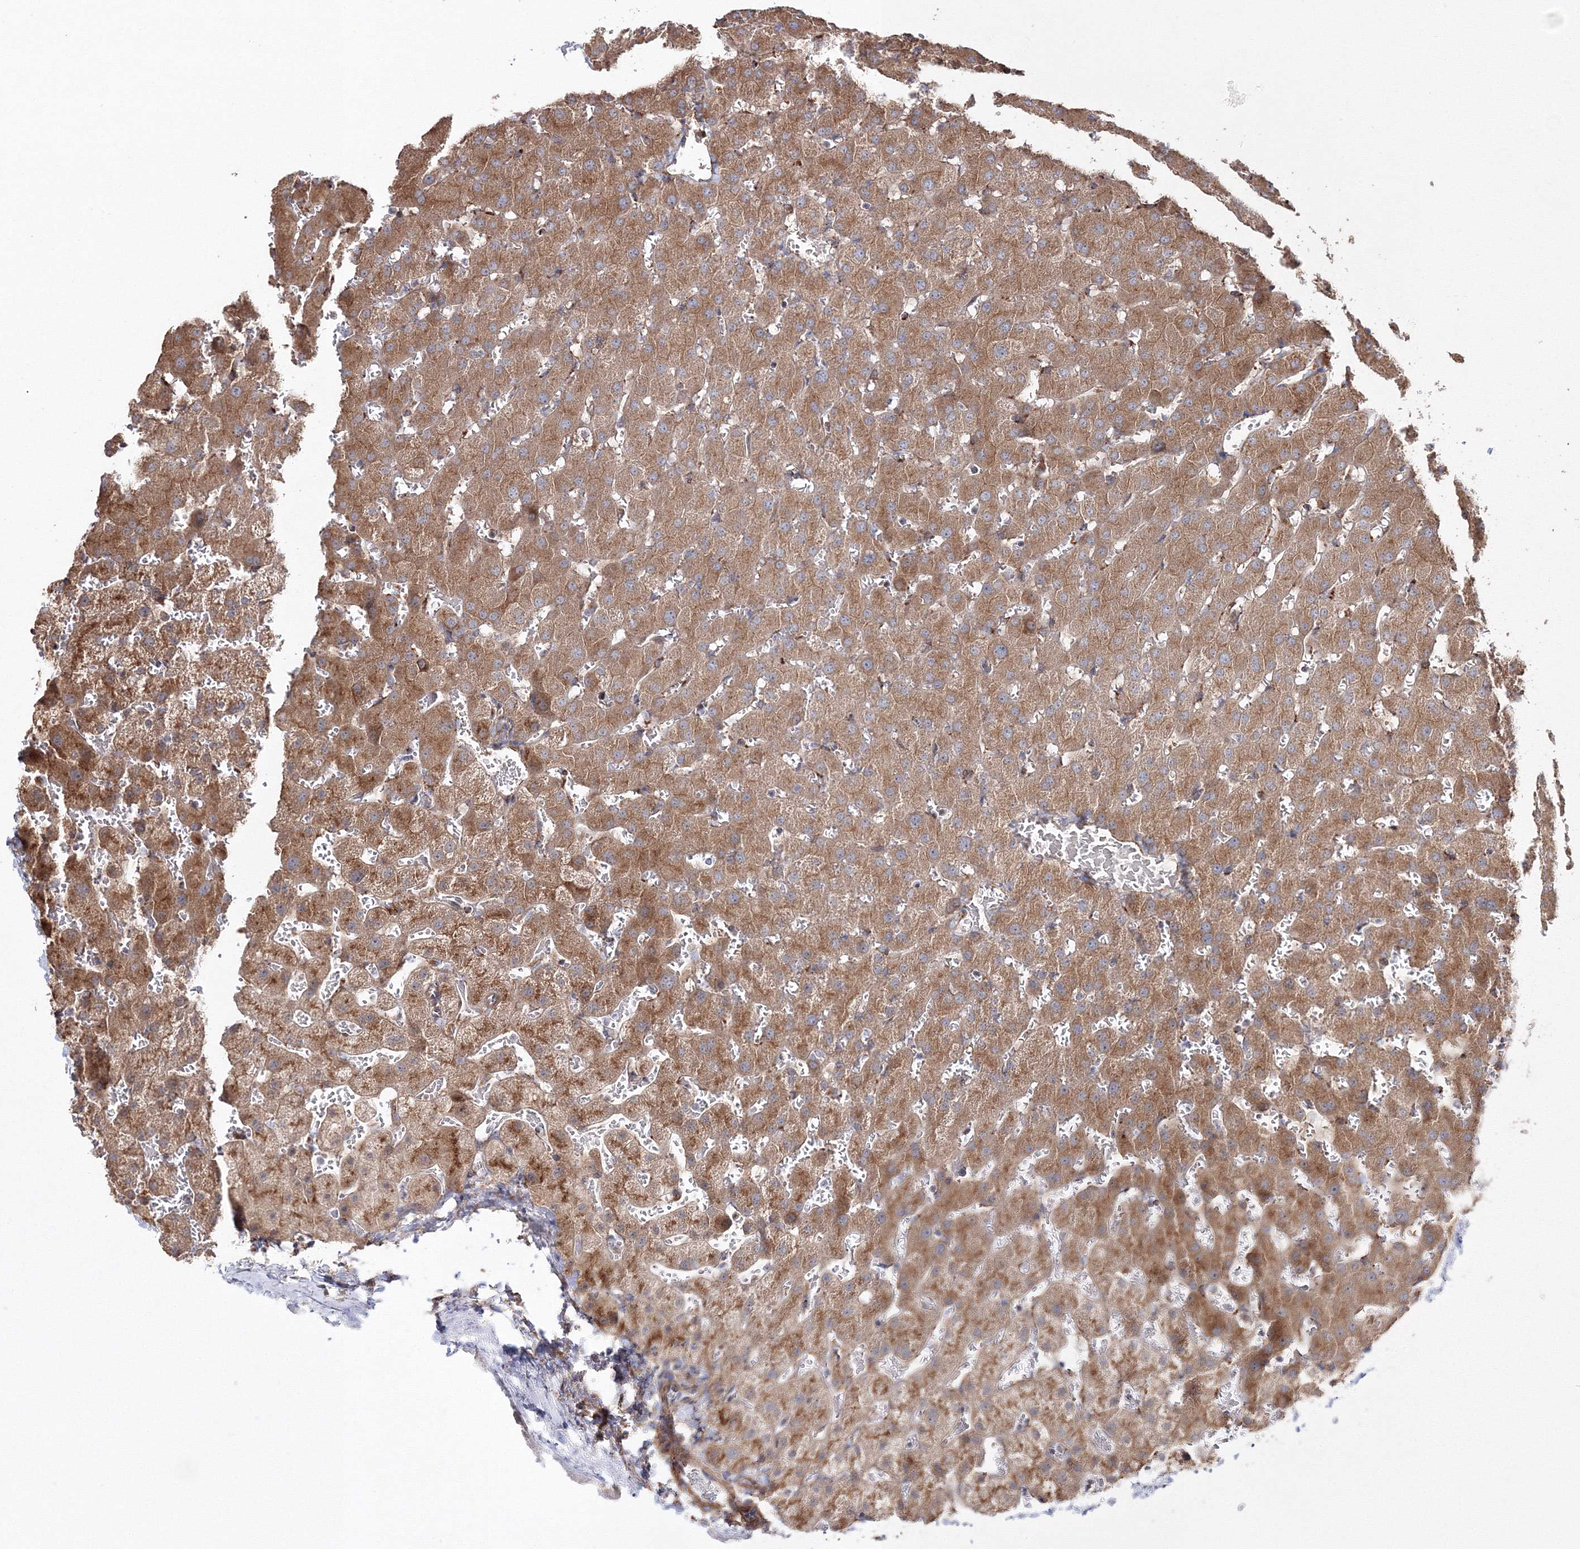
{"staining": {"intensity": "negative", "quantity": "none", "location": "none"}, "tissue": "liver", "cell_type": "Cholangiocytes", "image_type": "normal", "snomed": [{"axis": "morphology", "description": "Normal tissue, NOS"}, {"axis": "topography", "description": "Liver"}], "caption": "DAB immunohistochemical staining of benign liver demonstrates no significant expression in cholangiocytes.", "gene": "DDO", "patient": {"sex": "female", "age": 63}}